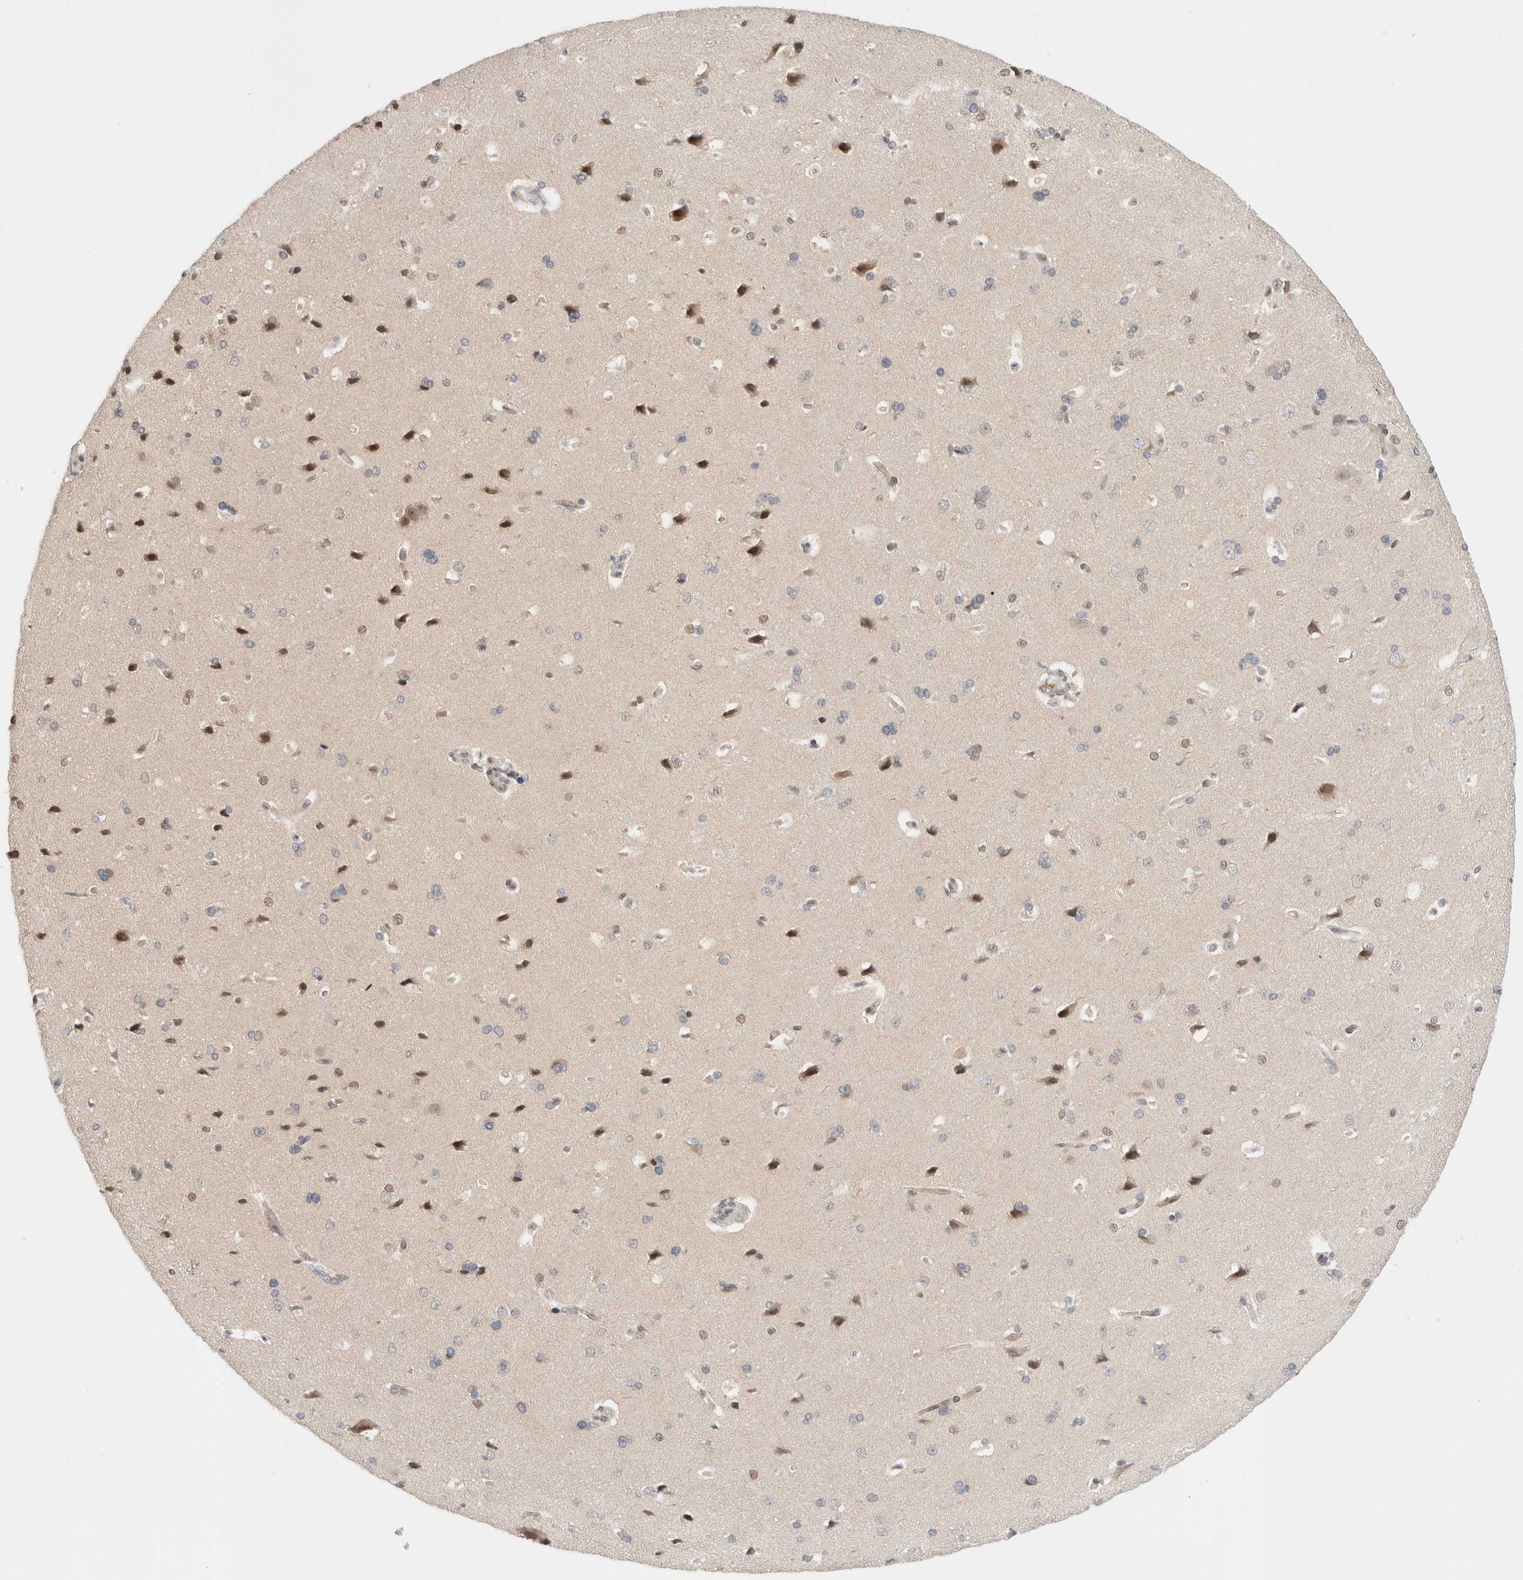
{"staining": {"intensity": "weak", "quantity": ">75%", "location": "nuclear"}, "tissue": "cerebral cortex", "cell_type": "Endothelial cells", "image_type": "normal", "snomed": [{"axis": "morphology", "description": "Normal tissue, NOS"}, {"axis": "topography", "description": "Cerebral cortex"}], "caption": "DAB immunohistochemical staining of normal cerebral cortex displays weak nuclear protein expression in about >75% of endothelial cells.", "gene": "GATAD2A", "patient": {"sex": "male", "age": 62}}